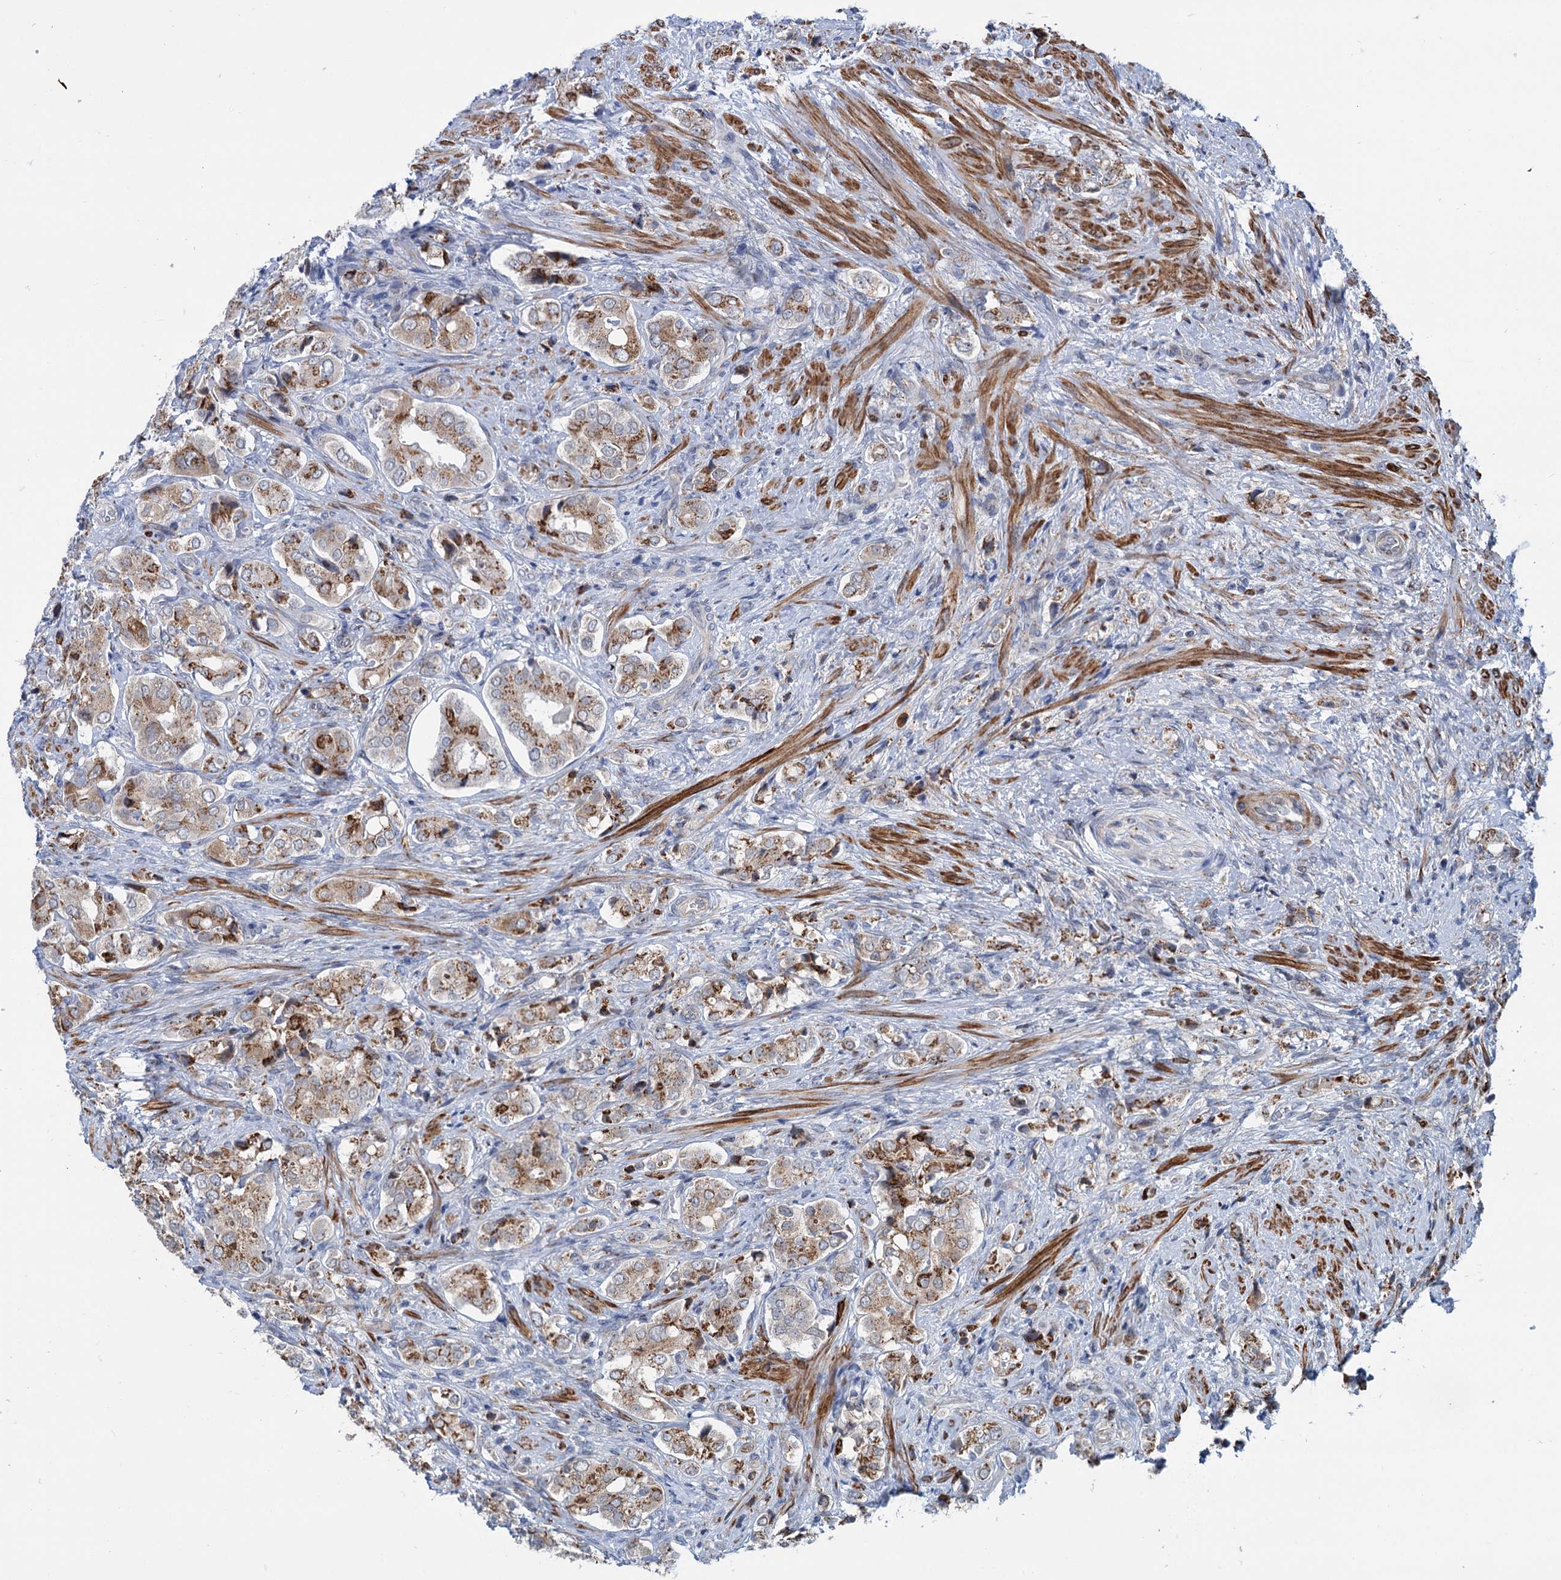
{"staining": {"intensity": "moderate", "quantity": ">75%", "location": "cytoplasmic/membranous"}, "tissue": "prostate cancer", "cell_type": "Tumor cells", "image_type": "cancer", "snomed": [{"axis": "morphology", "description": "Adenocarcinoma, High grade"}, {"axis": "topography", "description": "Prostate"}], "caption": "Moderate cytoplasmic/membranous protein expression is seen in approximately >75% of tumor cells in high-grade adenocarcinoma (prostate). The staining was performed using DAB (3,3'-diaminobenzidine), with brown indicating positive protein expression. Nuclei are stained blue with hematoxylin.", "gene": "ELP4", "patient": {"sex": "male", "age": 65}}